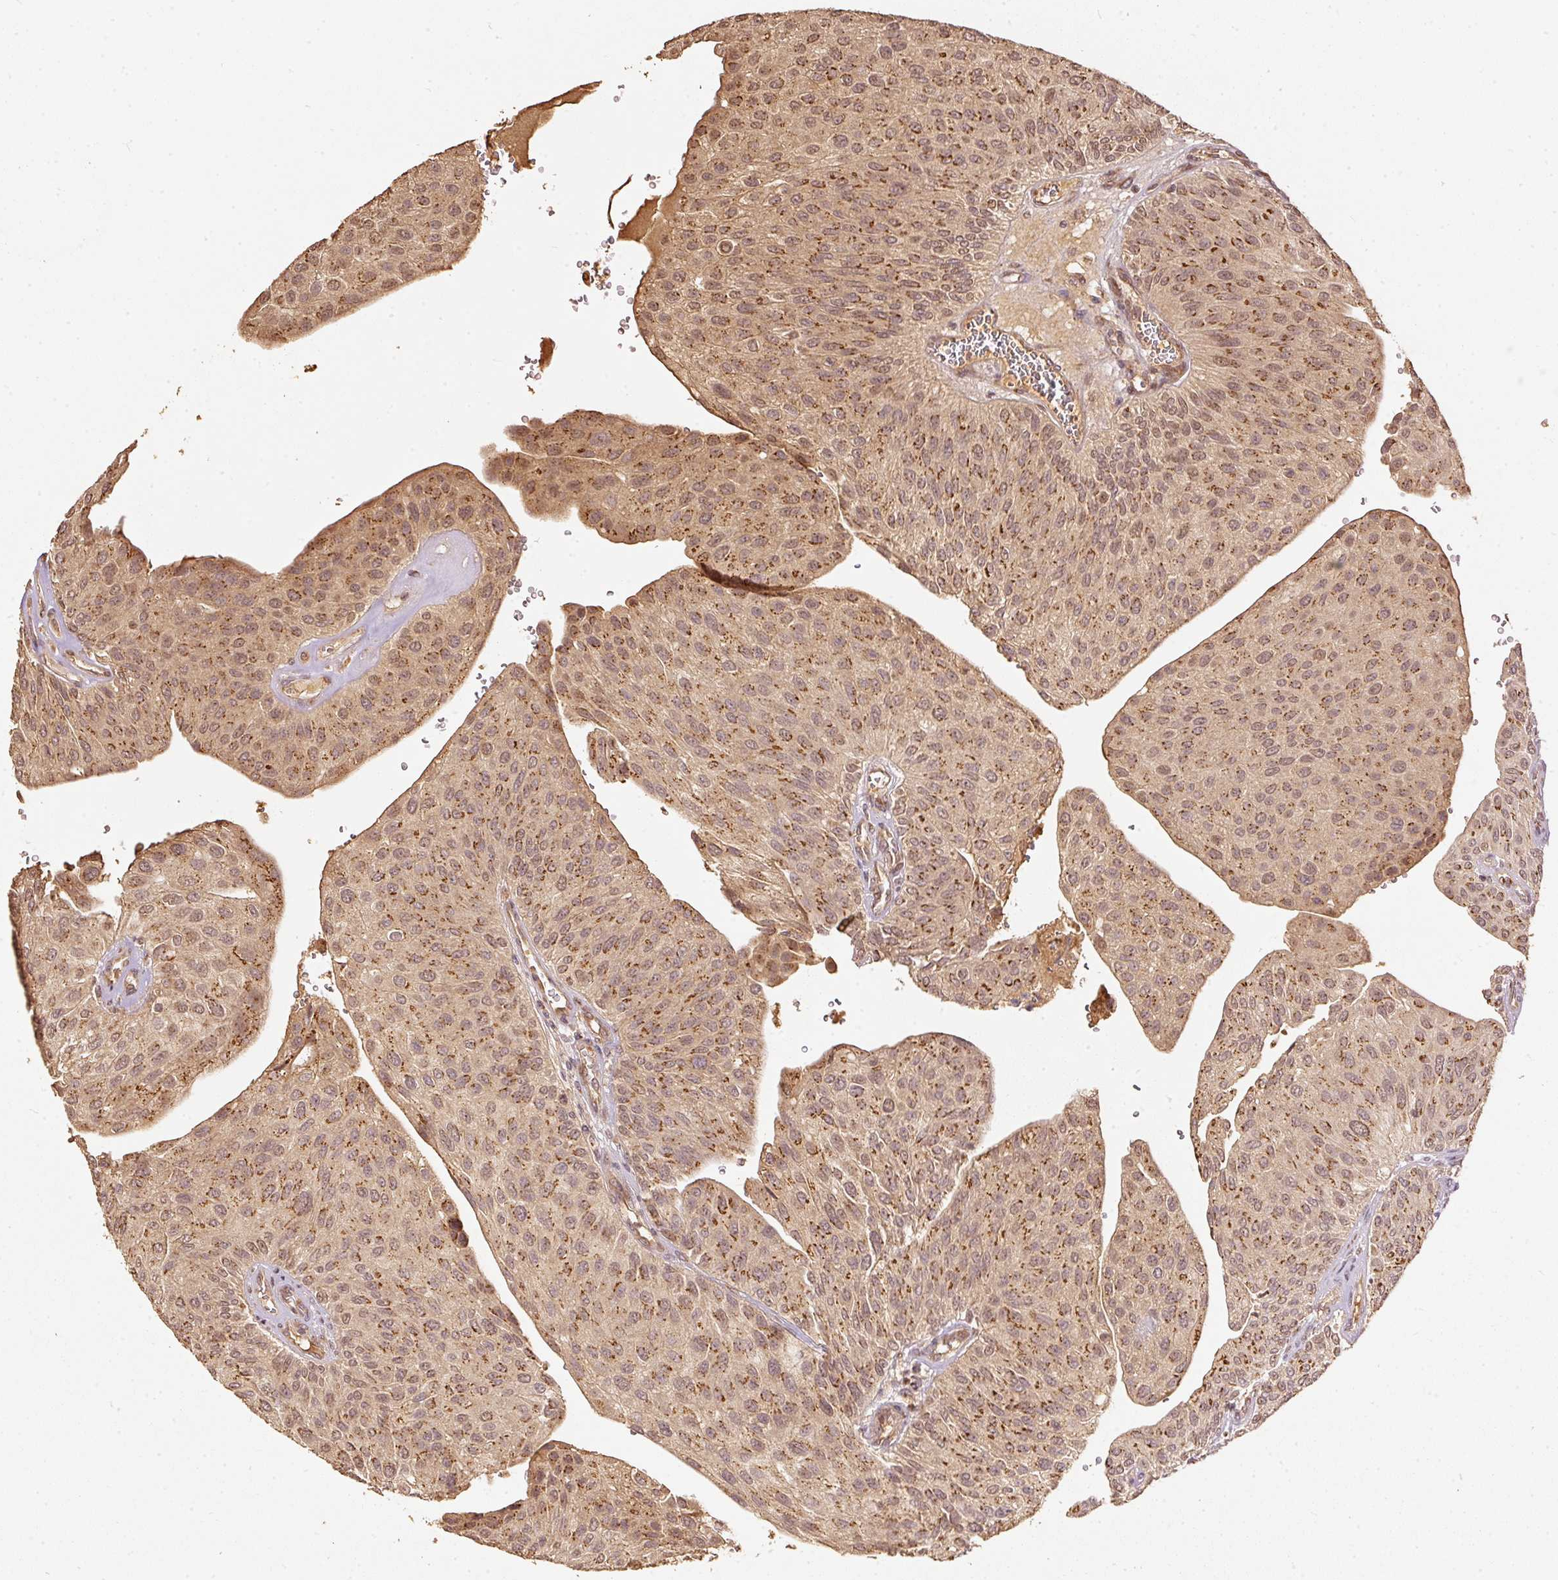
{"staining": {"intensity": "moderate", "quantity": ">75%", "location": "cytoplasmic/membranous"}, "tissue": "urothelial cancer", "cell_type": "Tumor cells", "image_type": "cancer", "snomed": [{"axis": "morphology", "description": "Urothelial carcinoma, NOS"}, {"axis": "topography", "description": "Urinary bladder"}], "caption": "Human urothelial cancer stained with a protein marker shows moderate staining in tumor cells.", "gene": "FUT8", "patient": {"sex": "male", "age": 67}}